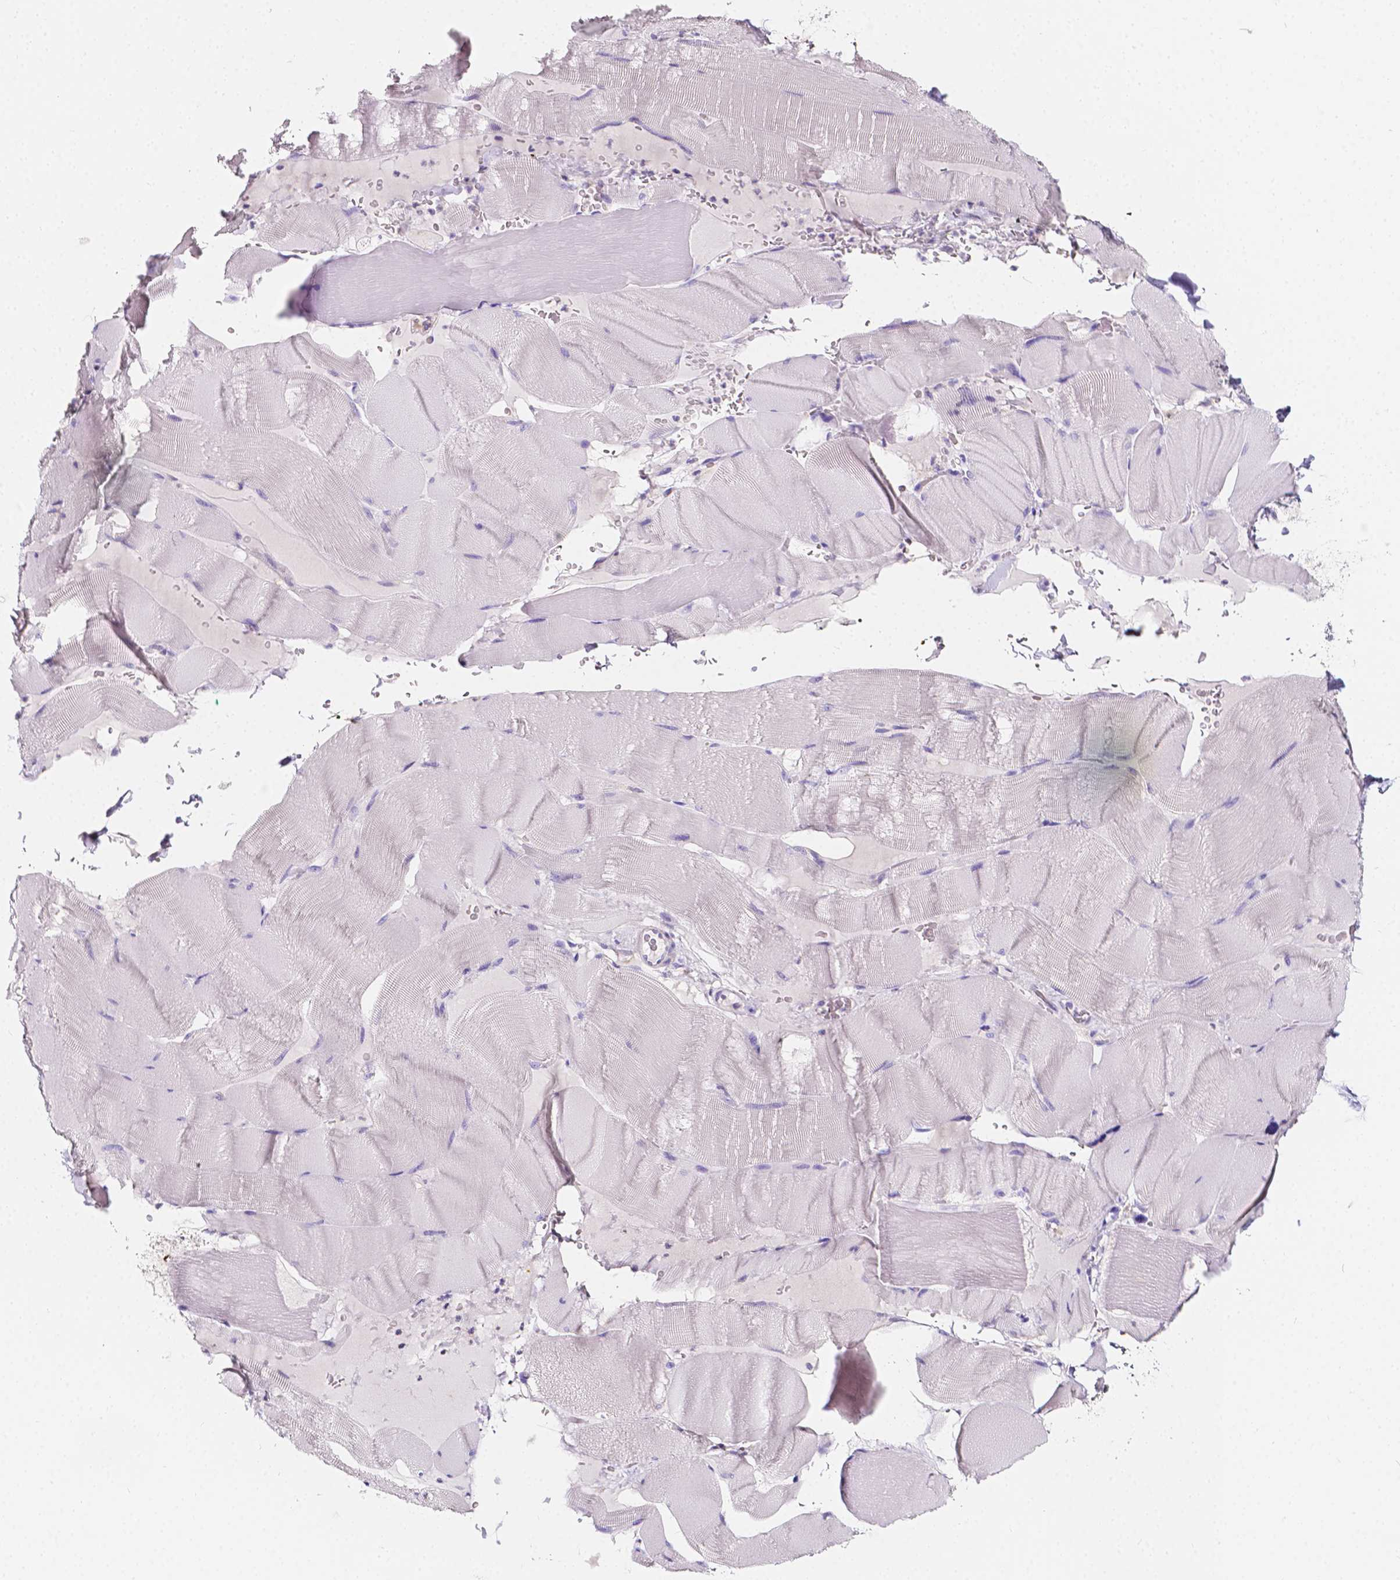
{"staining": {"intensity": "negative", "quantity": "none", "location": "none"}, "tissue": "skeletal muscle", "cell_type": "Myocytes", "image_type": "normal", "snomed": [{"axis": "morphology", "description": "Normal tissue, NOS"}, {"axis": "topography", "description": "Skeletal muscle"}], "caption": "A high-resolution micrograph shows immunohistochemistry (IHC) staining of benign skeletal muscle, which demonstrates no significant positivity in myocytes.", "gene": "CLSTN2", "patient": {"sex": "male", "age": 56}}